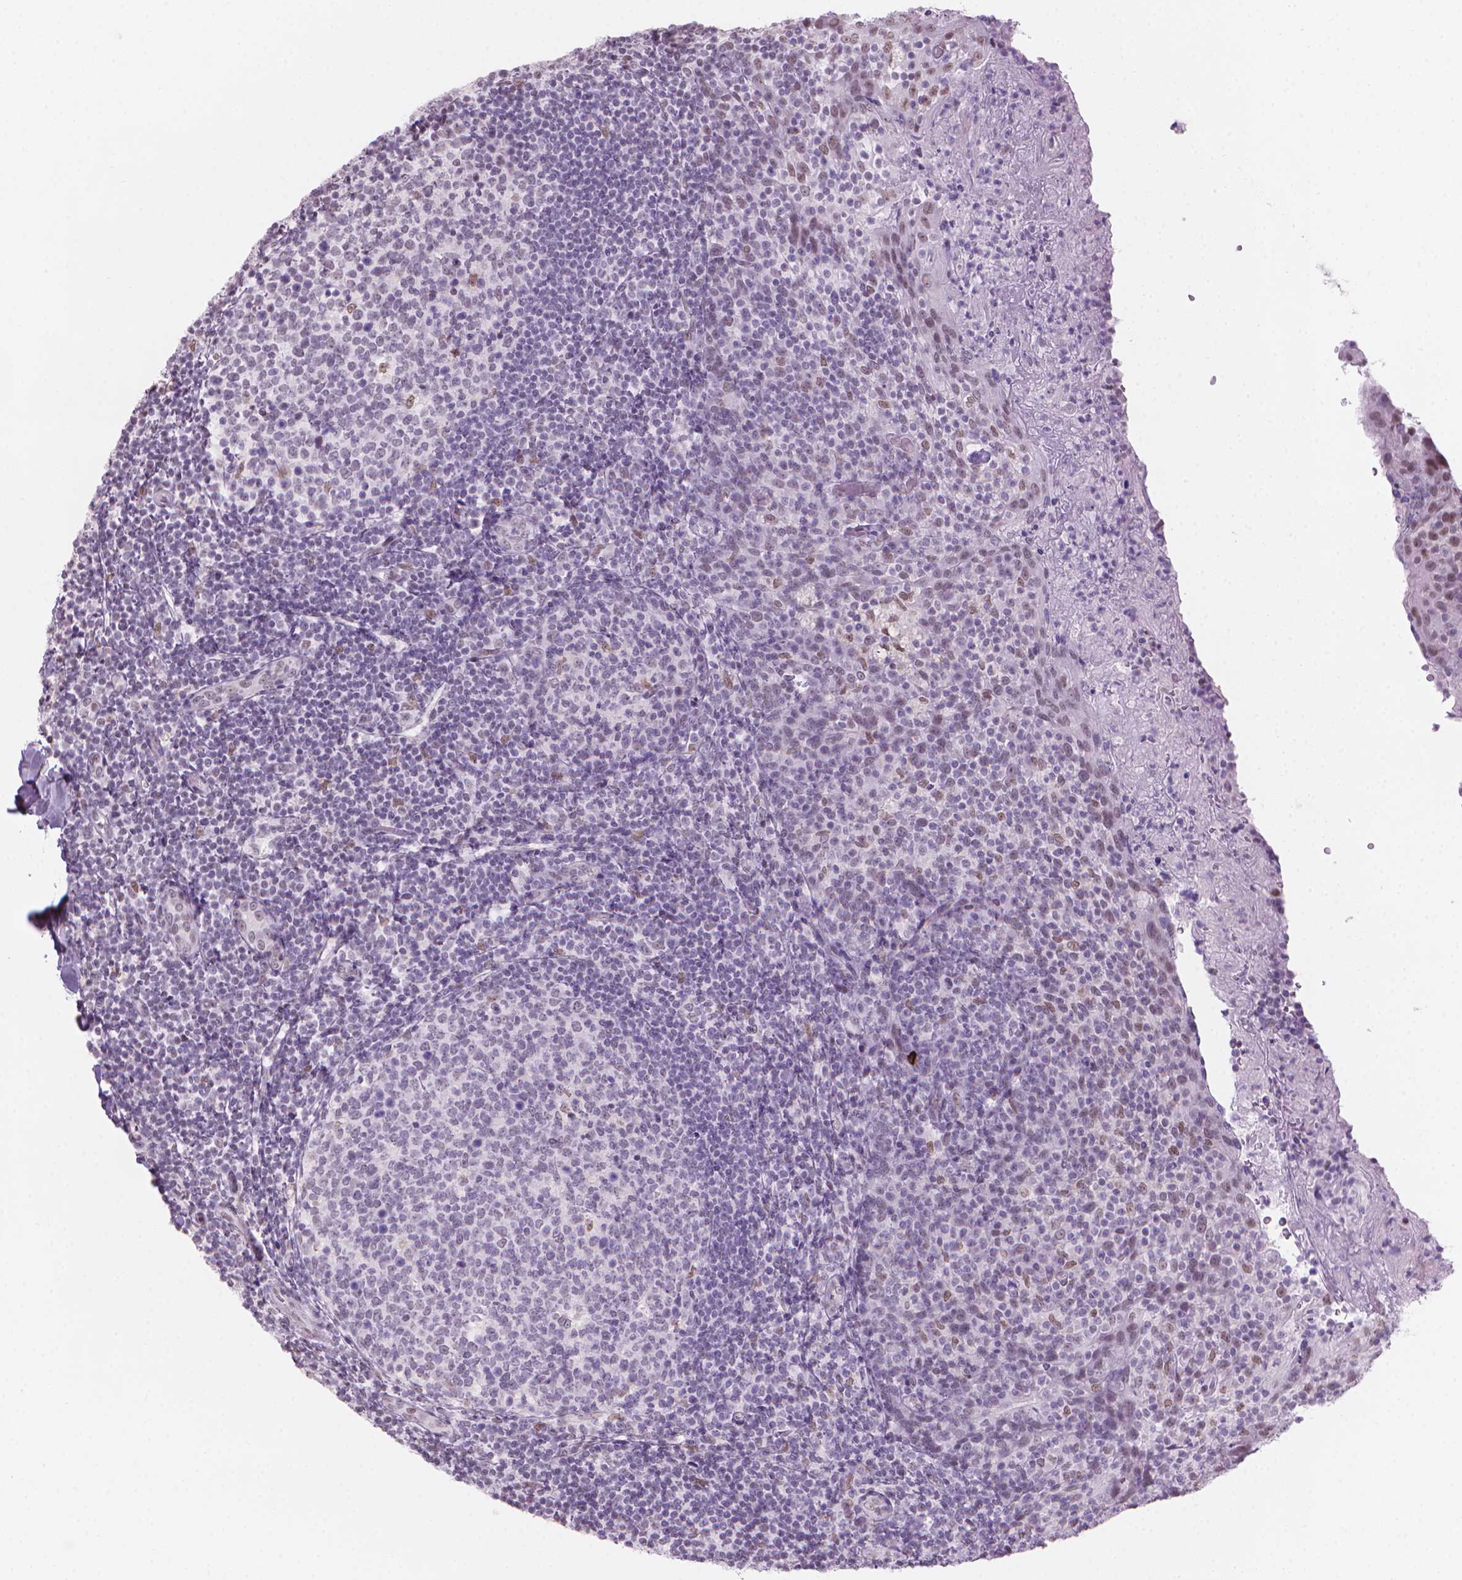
{"staining": {"intensity": "negative", "quantity": "none", "location": "none"}, "tissue": "tonsil", "cell_type": "Germinal center cells", "image_type": "normal", "snomed": [{"axis": "morphology", "description": "Normal tissue, NOS"}, {"axis": "topography", "description": "Tonsil"}], "caption": "Human tonsil stained for a protein using immunohistochemistry (IHC) shows no positivity in germinal center cells.", "gene": "PIAS2", "patient": {"sex": "female", "age": 10}}